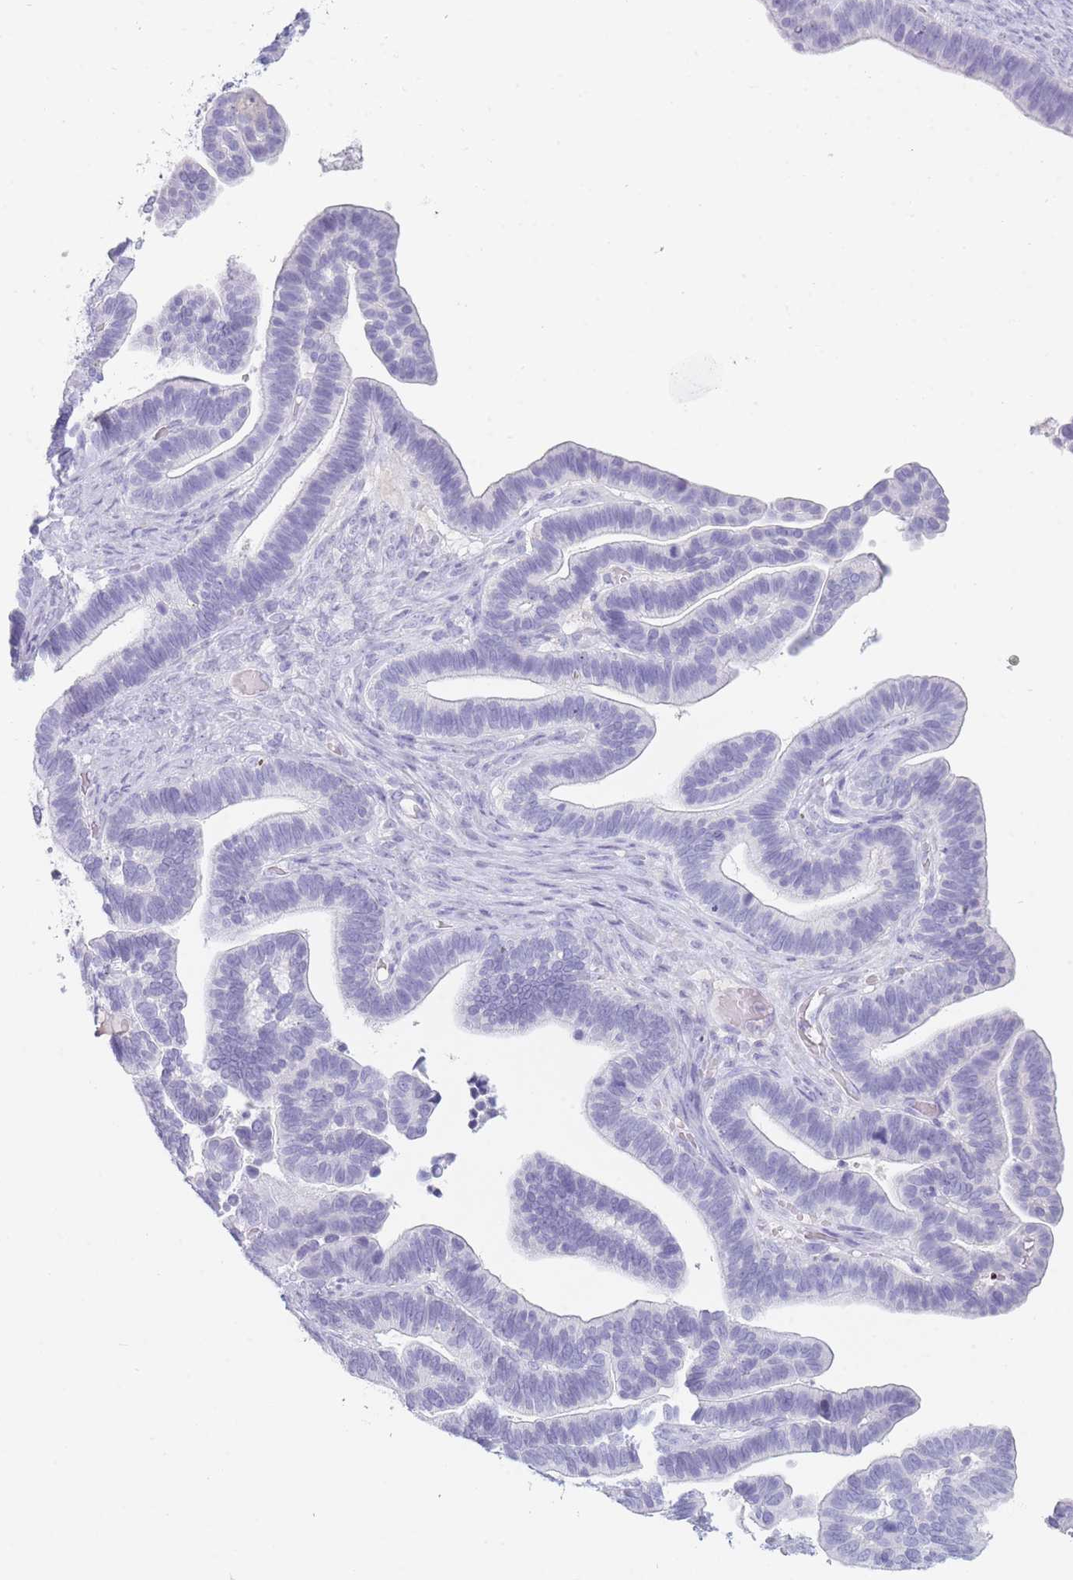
{"staining": {"intensity": "negative", "quantity": "none", "location": "none"}, "tissue": "ovarian cancer", "cell_type": "Tumor cells", "image_type": "cancer", "snomed": [{"axis": "morphology", "description": "Cystadenocarcinoma, serous, NOS"}, {"axis": "topography", "description": "Ovary"}], "caption": "DAB immunohistochemical staining of ovarian cancer exhibits no significant expression in tumor cells.", "gene": "GPR12", "patient": {"sex": "female", "age": 56}}